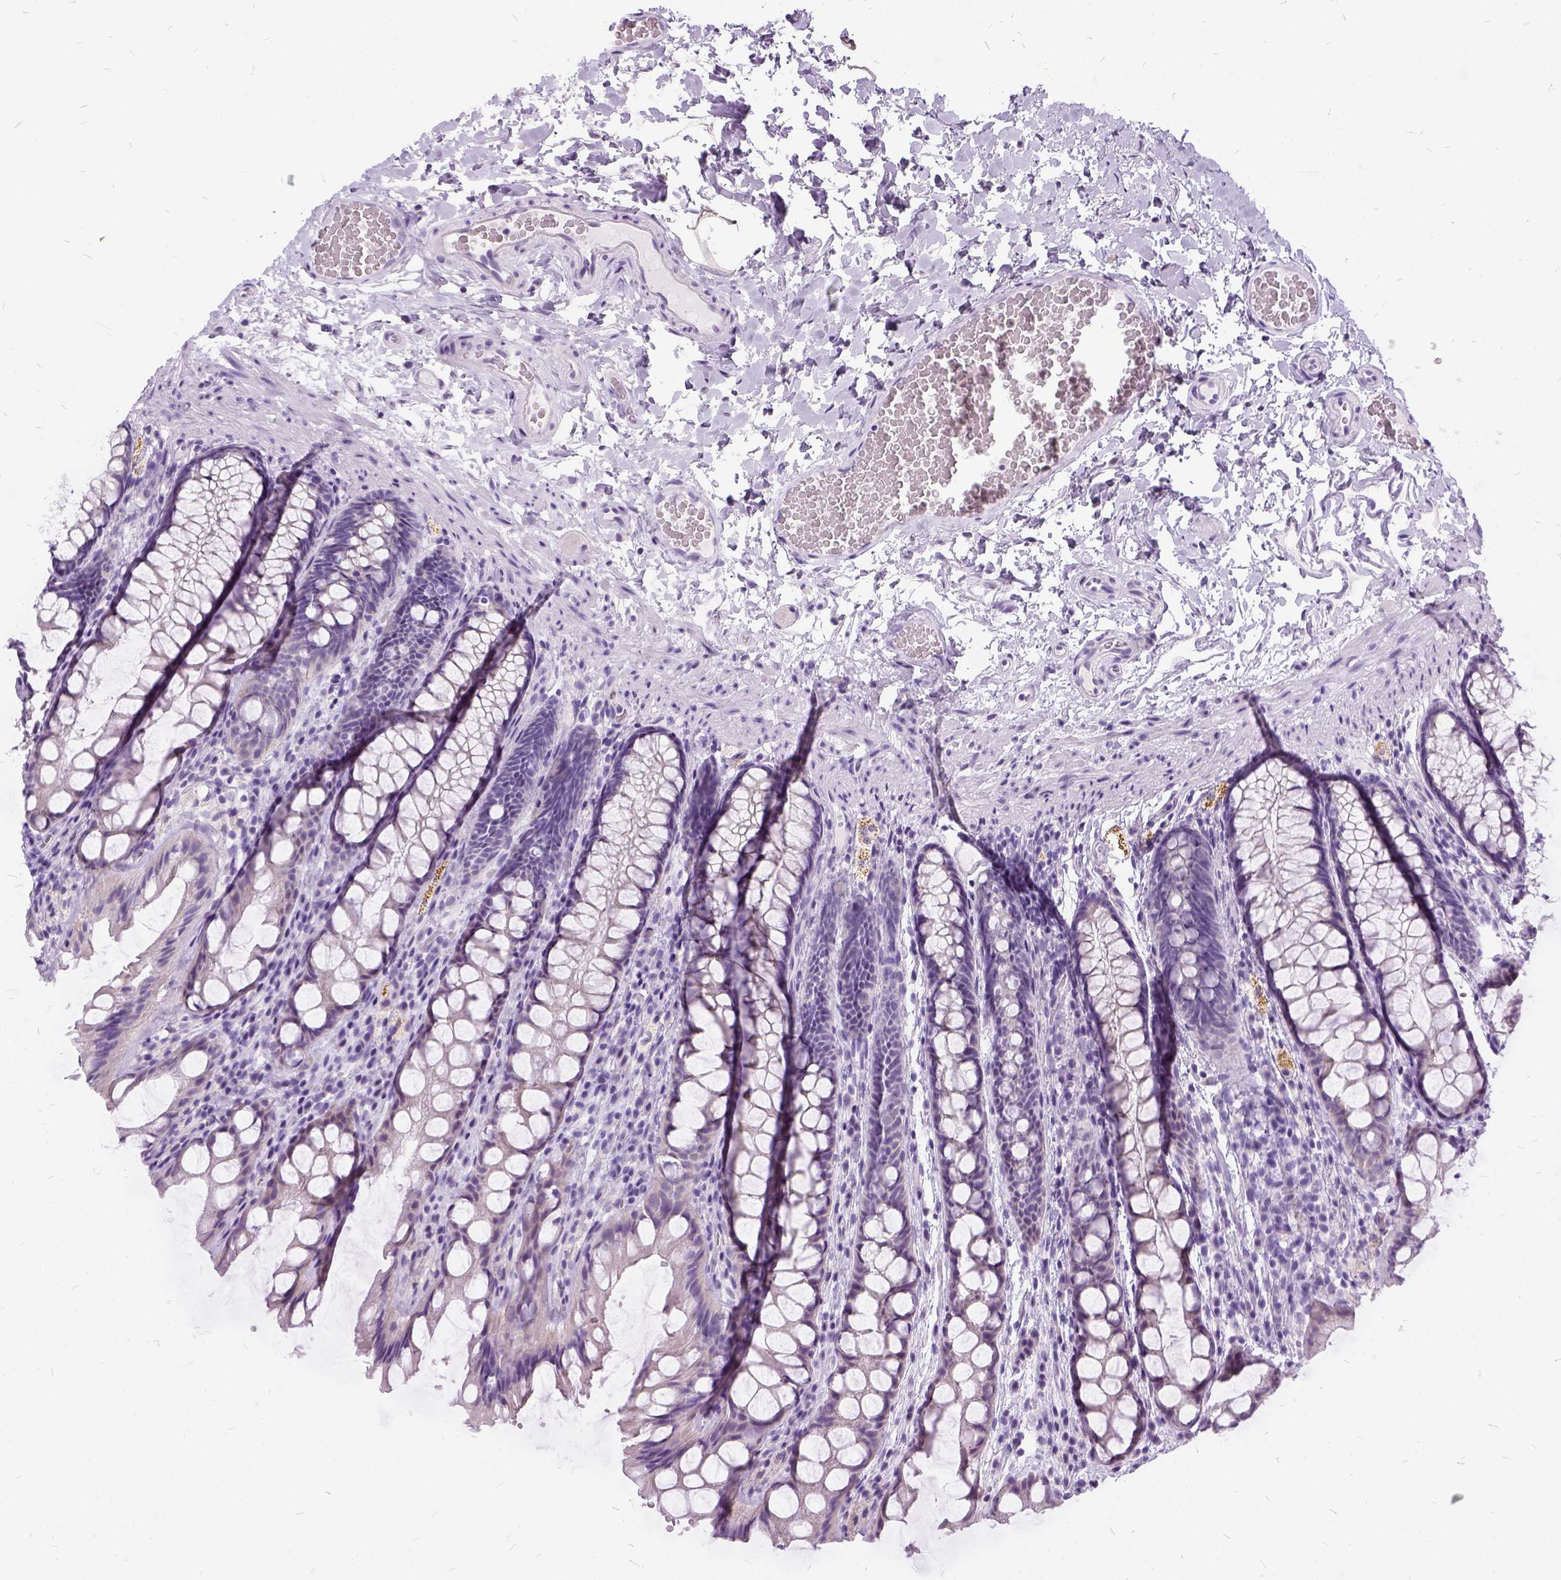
{"staining": {"intensity": "negative", "quantity": "none", "location": "none"}, "tissue": "colon", "cell_type": "Endothelial cells", "image_type": "normal", "snomed": [{"axis": "morphology", "description": "Normal tissue, NOS"}, {"axis": "topography", "description": "Colon"}], "caption": "DAB (3,3'-diaminobenzidine) immunohistochemical staining of normal colon reveals no significant expression in endothelial cells.", "gene": "FDX1", "patient": {"sex": "male", "age": 47}}